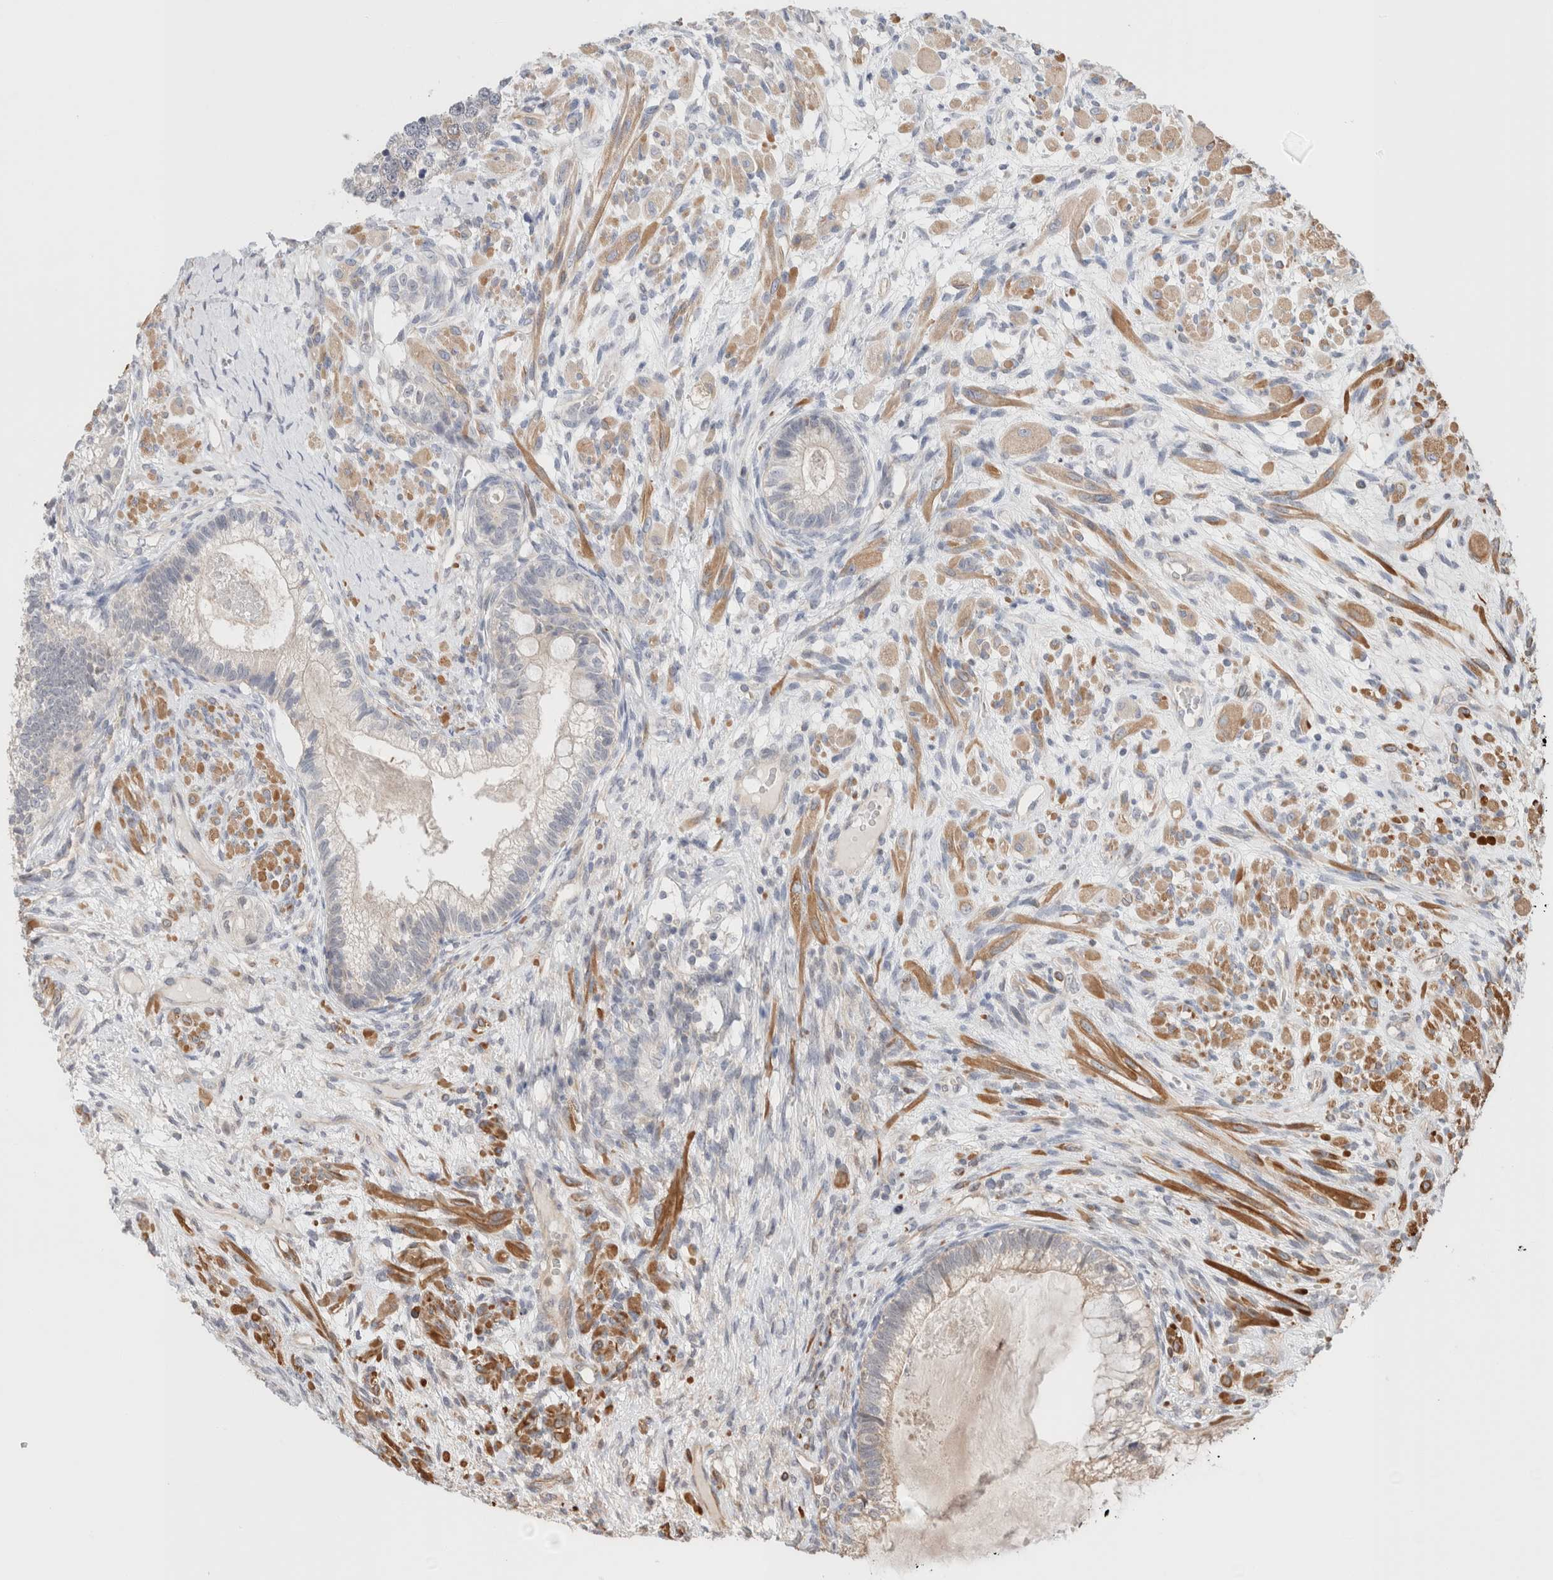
{"staining": {"intensity": "weak", "quantity": "<25%", "location": "cytoplasmic/membranous"}, "tissue": "testis cancer", "cell_type": "Tumor cells", "image_type": "cancer", "snomed": [{"axis": "morphology", "description": "Seminoma, NOS"}, {"axis": "morphology", "description": "Carcinoma, Embryonal, NOS"}, {"axis": "topography", "description": "Testis"}], "caption": "This photomicrograph is of seminoma (testis) stained with immunohistochemistry (IHC) to label a protein in brown with the nuclei are counter-stained blue. There is no expression in tumor cells. The staining is performed using DAB brown chromogen with nuclei counter-stained in using hematoxylin.", "gene": "ZNF649", "patient": {"sex": "male", "age": 28}}